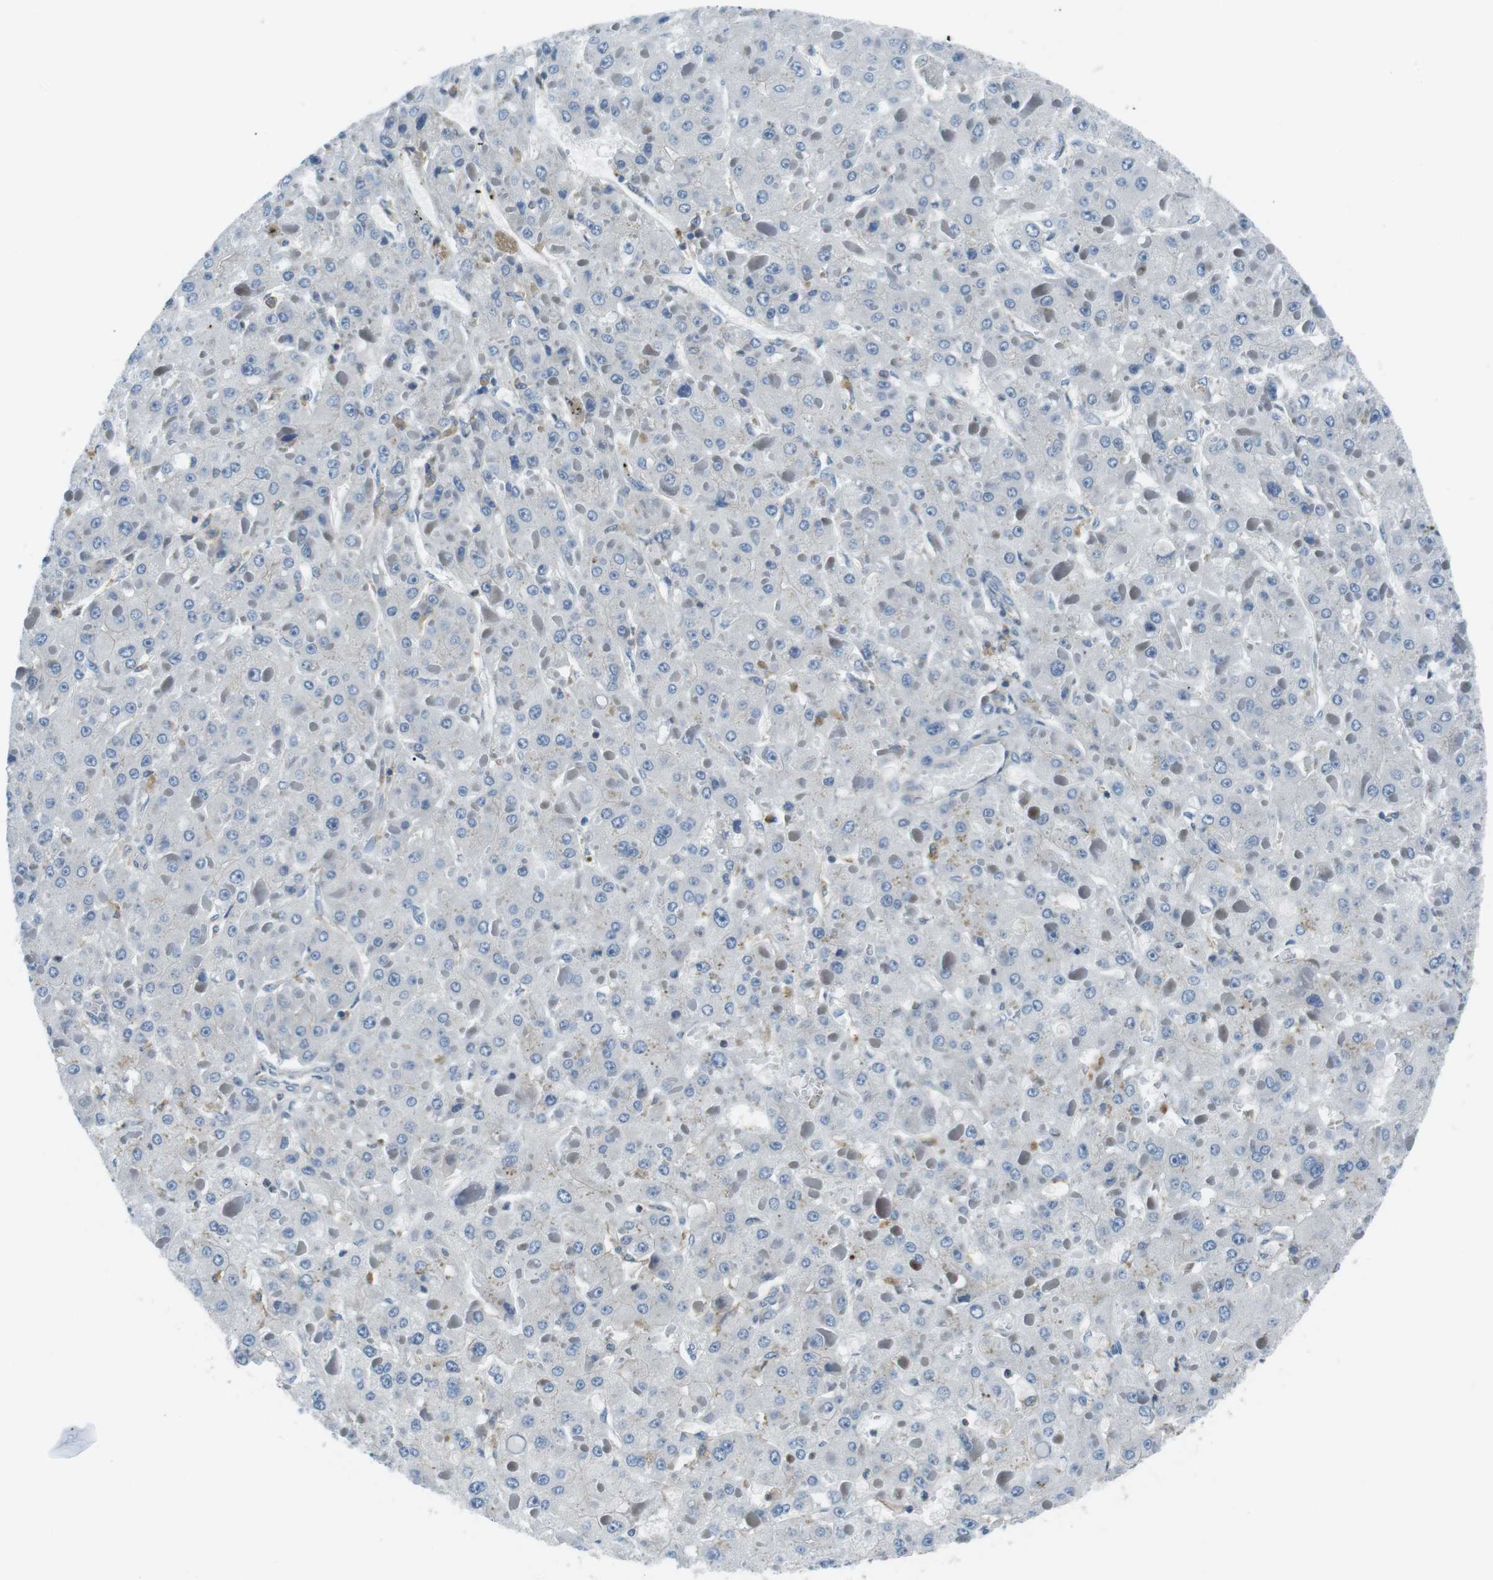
{"staining": {"intensity": "negative", "quantity": "none", "location": "none"}, "tissue": "liver cancer", "cell_type": "Tumor cells", "image_type": "cancer", "snomed": [{"axis": "morphology", "description": "Carcinoma, Hepatocellular, NOS"}, {"axis": "topography", "description": "Liver"}], "caption": "This micrograph is of hepatocellular carcinoma (liver) stained with immunohistochemistry to label a protein in brown with the nuclei are counter-stained blue. There is no expression in tumor cells.", "gene": "ARVCF", "patient": {"sex": "female", "age": 73}}